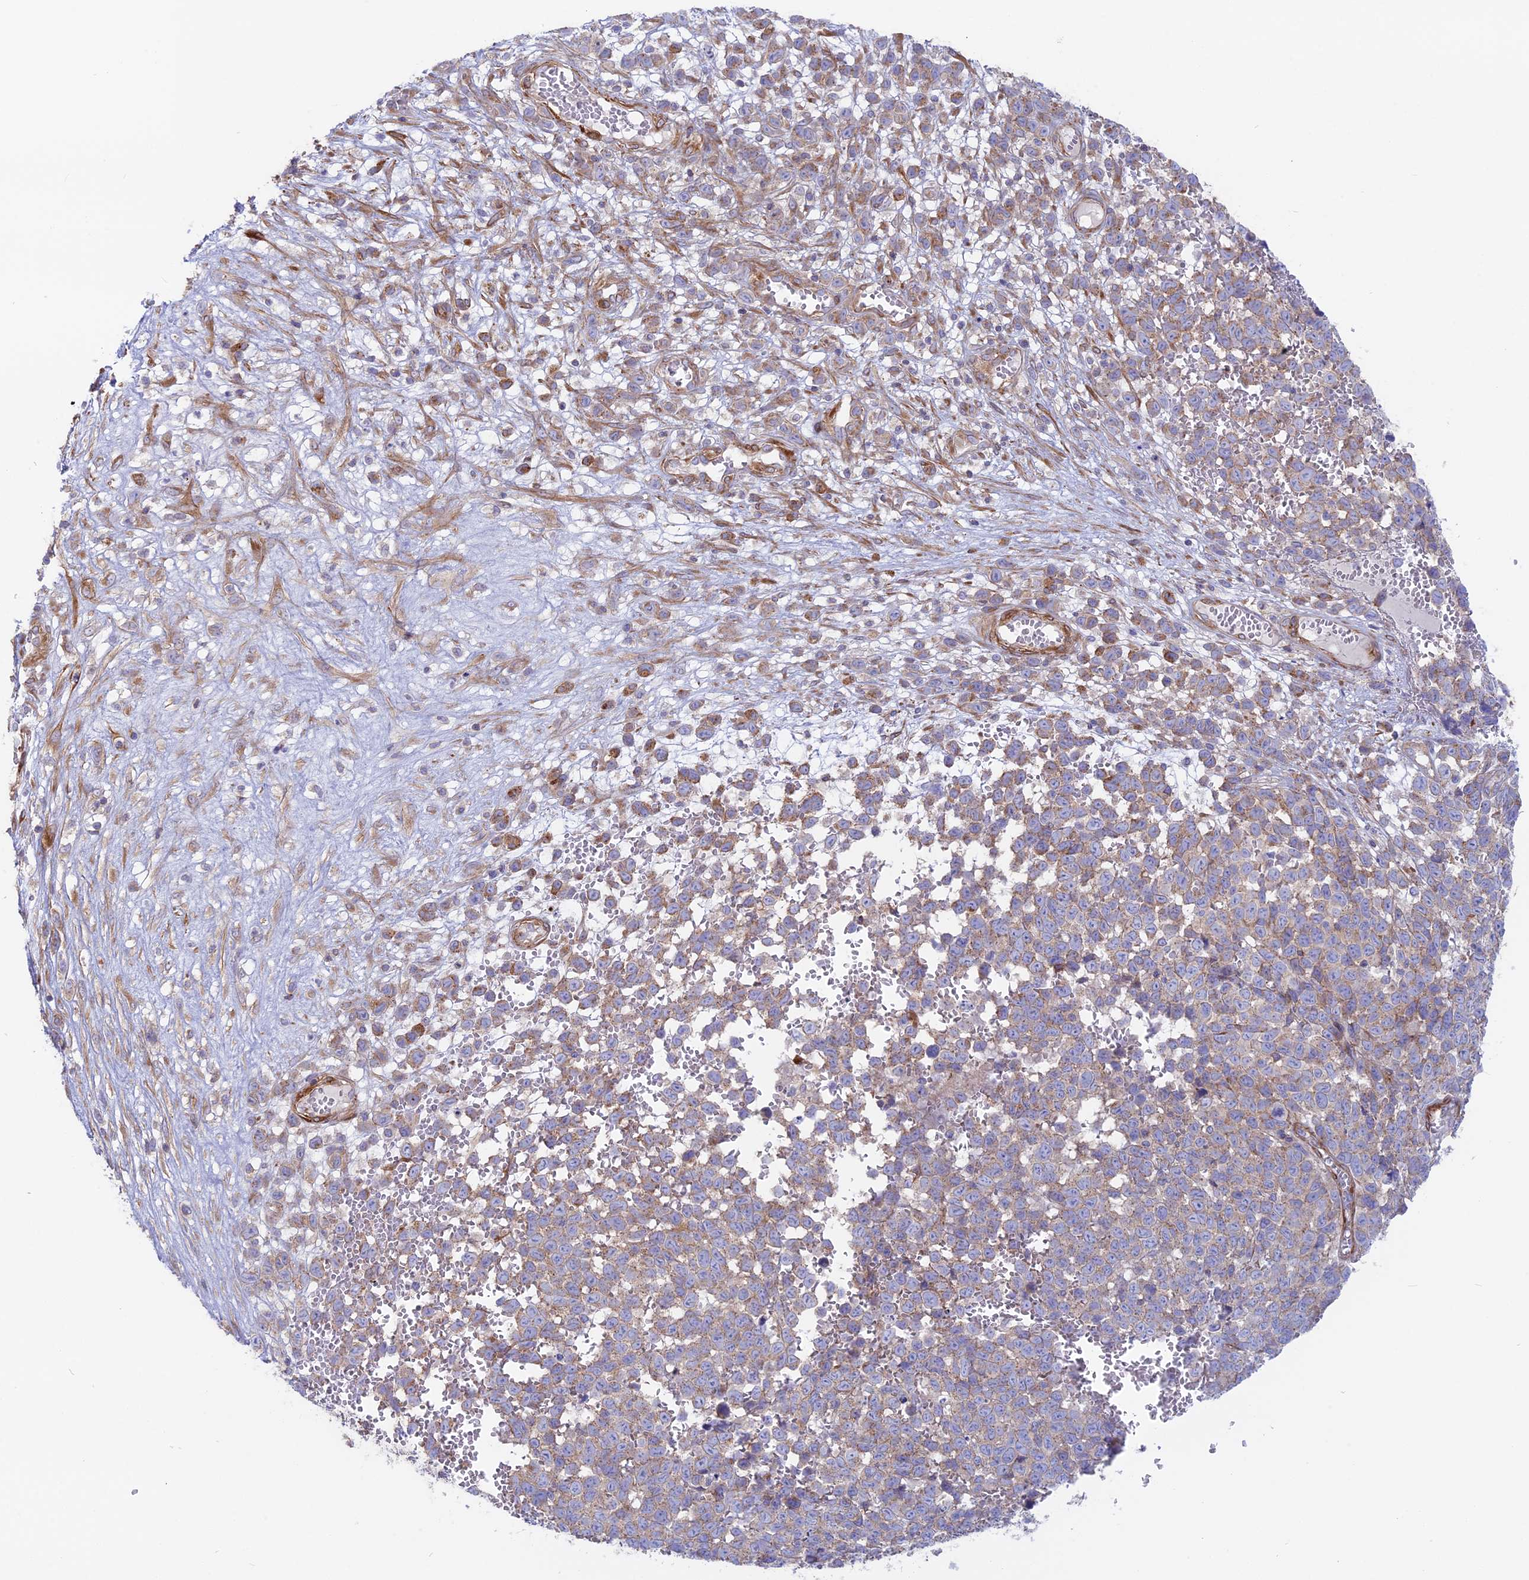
{"staining": {"intensity": "weak", "quantity": "25%-75%", "location": "cytoplasmic/membranous"}, "tissue": "melanoma", "cell_type": "Tumor cells", "image_type": "cancer", "snomed": [{"axis": "morphology", "description": "Malignant melanoma, NOS"}, {"axis": "topography", "description": "Nose, NOS"}], "caption": "Tumor cells reveal low levels of weak cytoplasmic/membranous positivity in approximately 25%-75% of cells in human melanoma. Using DAB (brown) and hematoxylin (blue) stains, captured at high magnification using brightfield microscopy.", "gene": "MYO5B", "patient": {"sex": "female", "age": 48}}